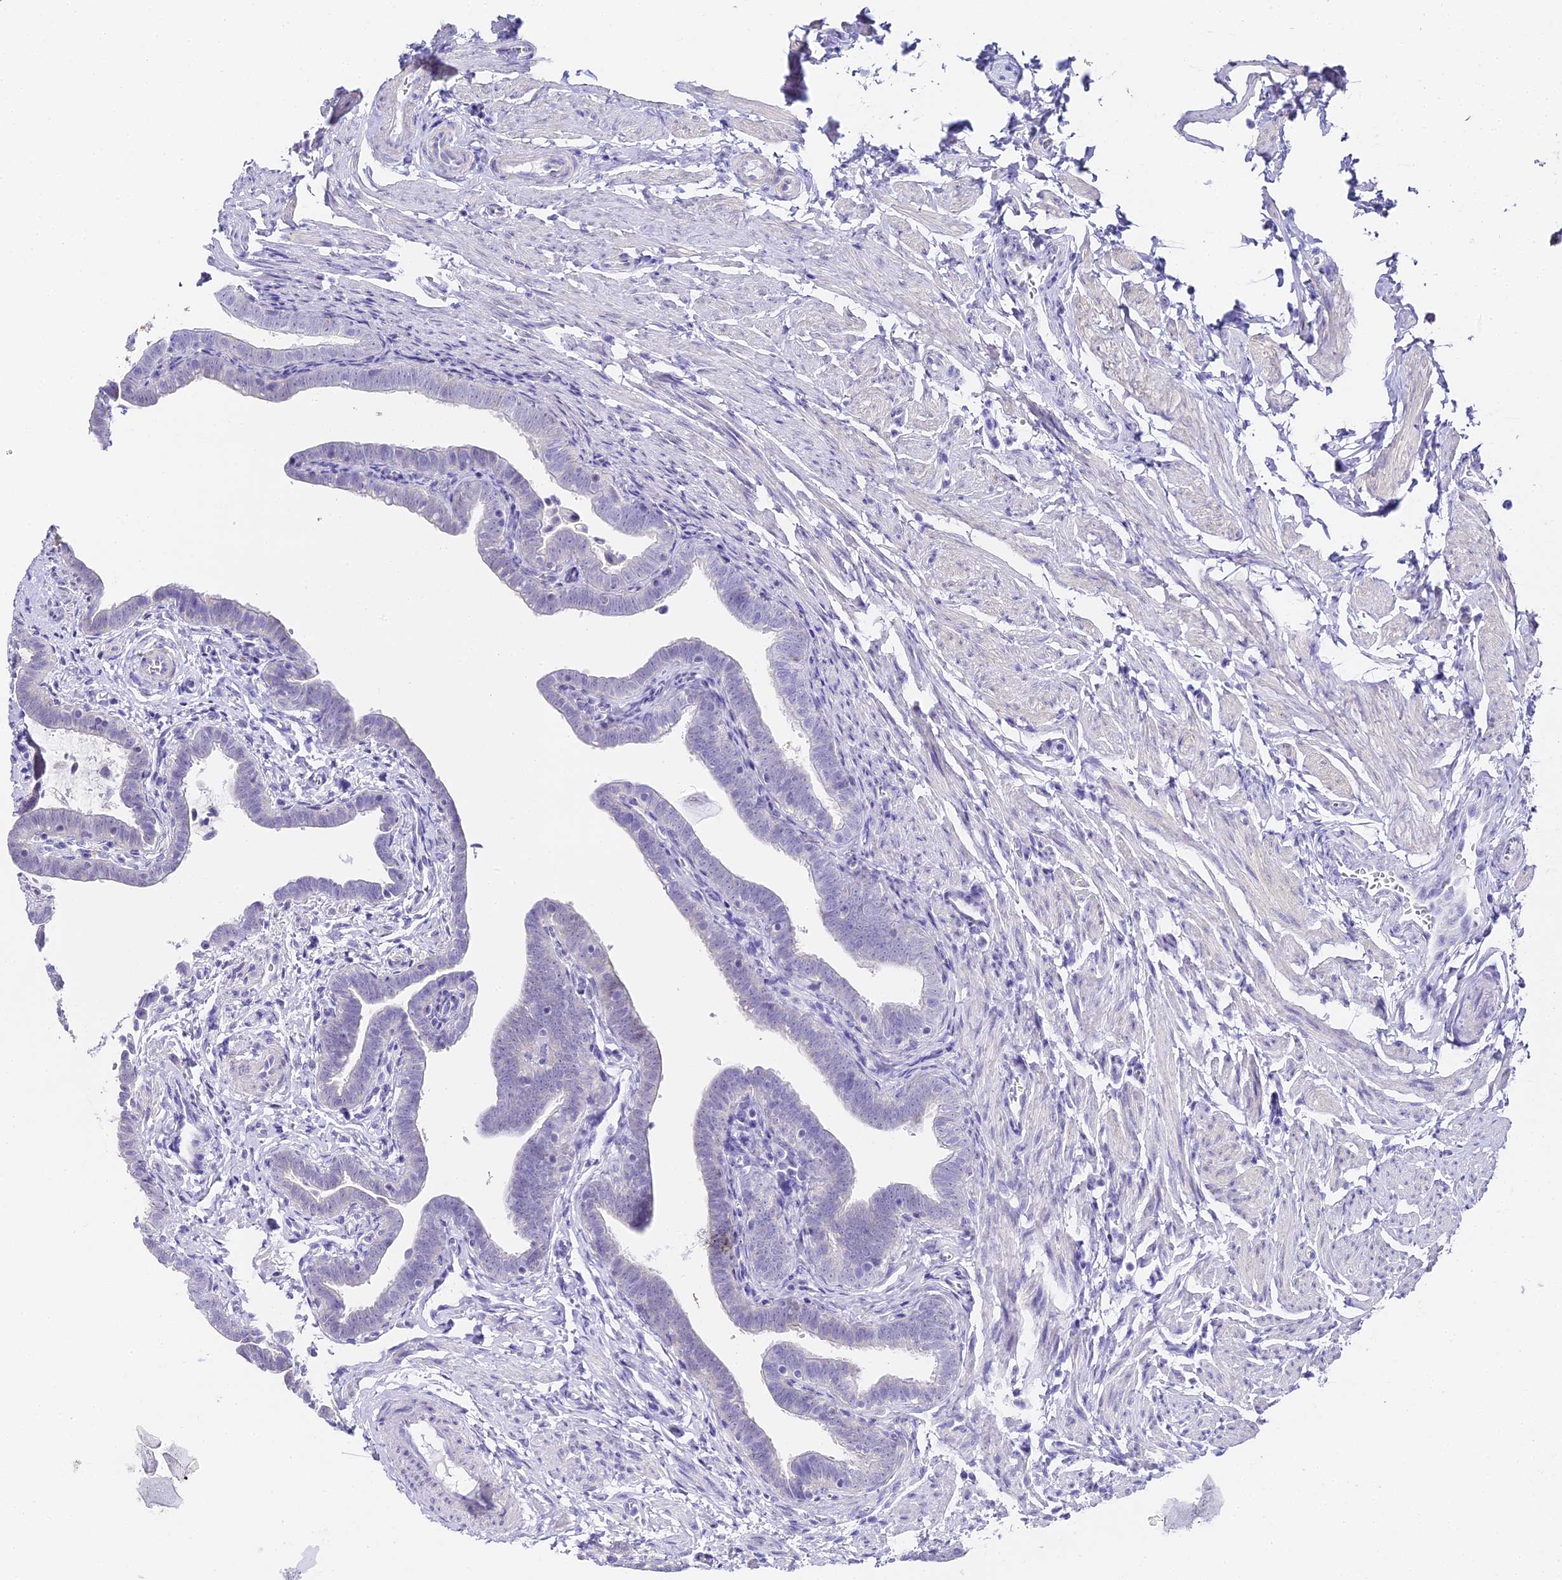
{"staining": {"intensity": "negative", "quantity": "none", "location": "none"}, "tissue": "fallopian tube", "cell_type": "Glandular cells", "image_type": "normal", "snomed": [{"axis": "morphology", "description": "Normal tissue, NOS"}, {"axis": "topography", "description": "Fallopian tube"}], "caption": "DAB immunohistochemical staining of benign fallopian tube reveals no significant expression in glandular cells.", "gene": "ABHD14A", "patient": {"sex": "female", "age": 36}}